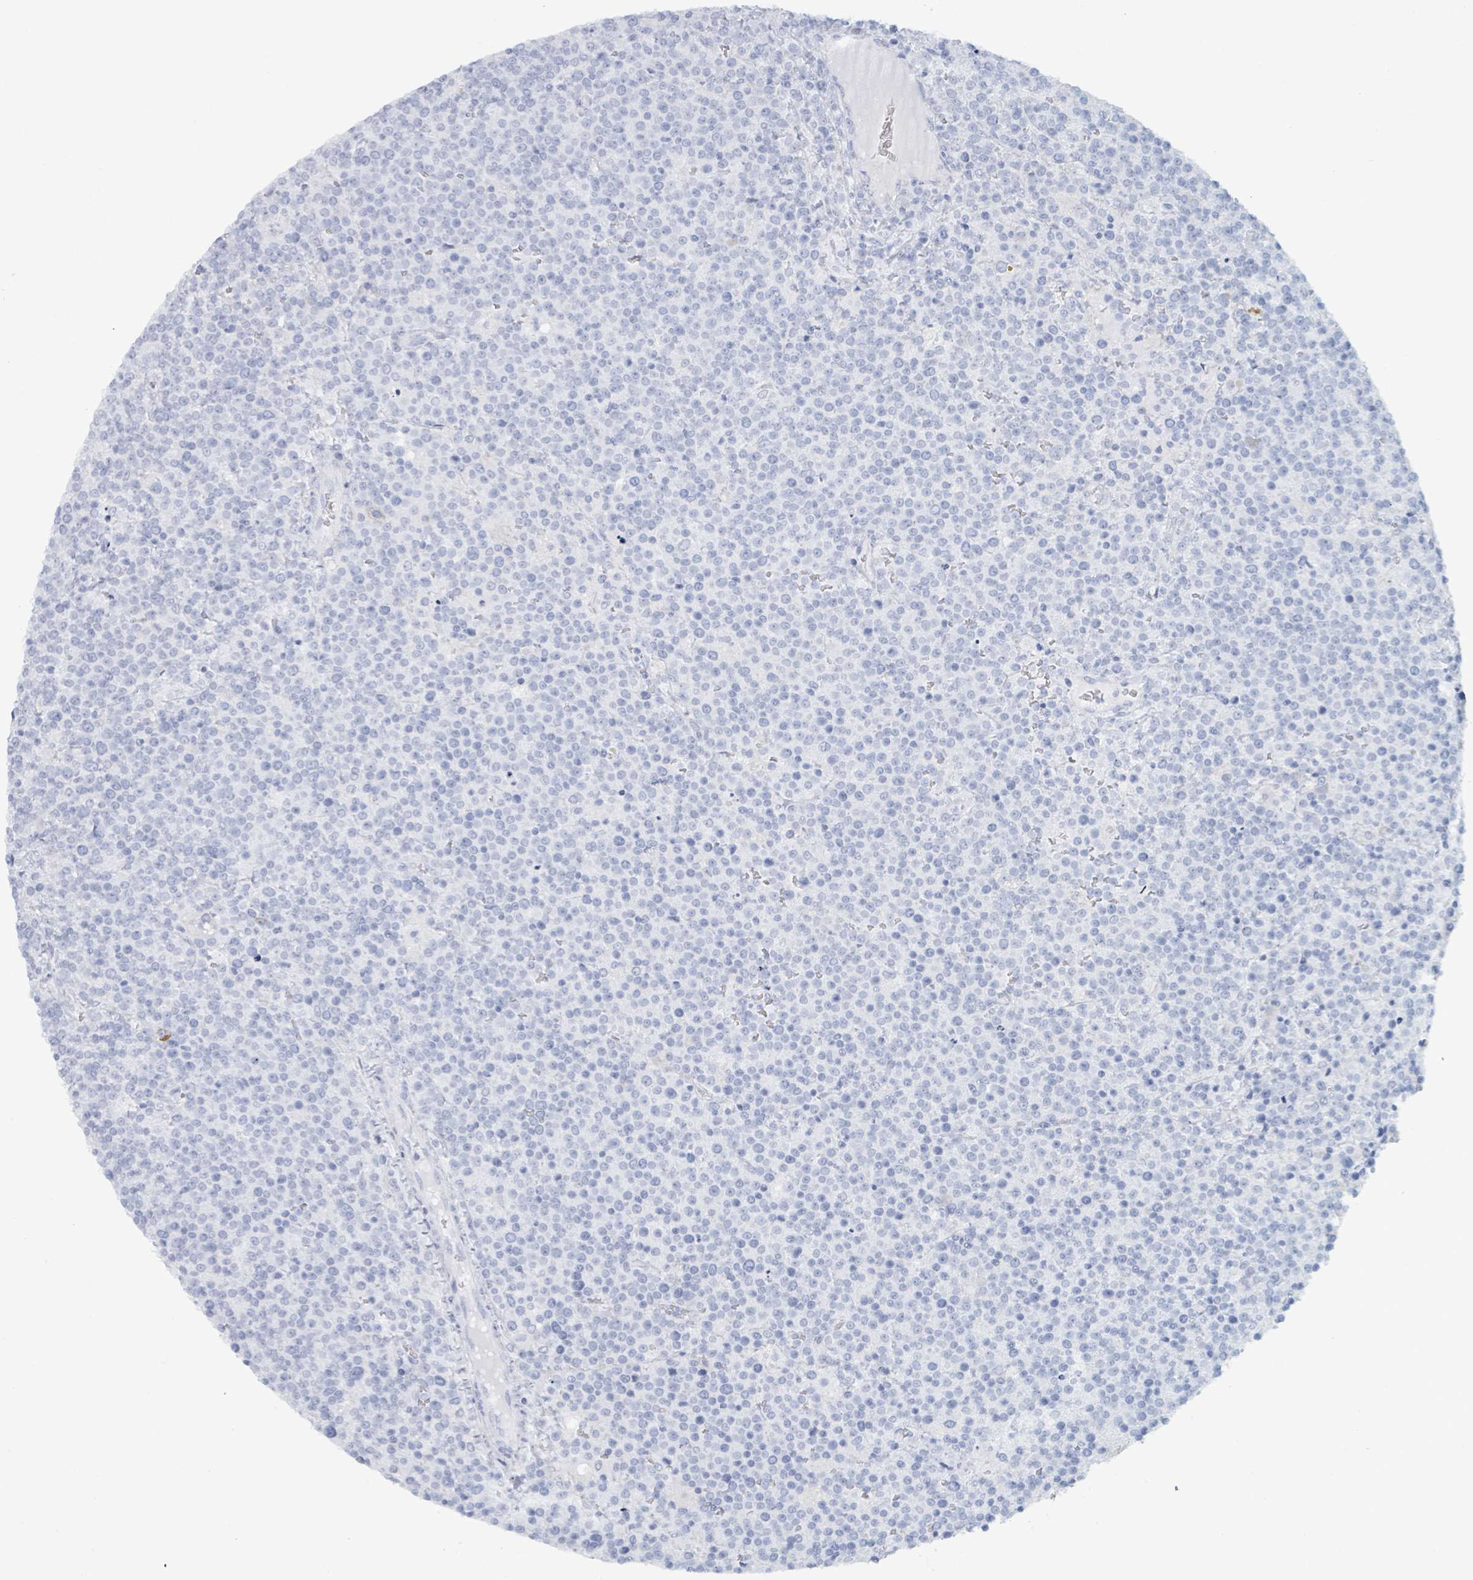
{"staining": {"intensity": "negative", "quantity": "none", "location": "none"}, "tissue": "lymphoma", "cell_type": "Tumor cells", "image_type": "cancer", "snomed": [{"axis": "morphology", "description": "Malignant lymphoma, non-Hodgkin's type, High grade"}, {"axis": "topography", "description": "Lymph node"}], "caption": "Immunohistochemistry (IHC) of human lymphoma demonstrates no positivity in tumor cells.", "gene": "PGA3", "patient": {"sex": "male", "age": 61}}